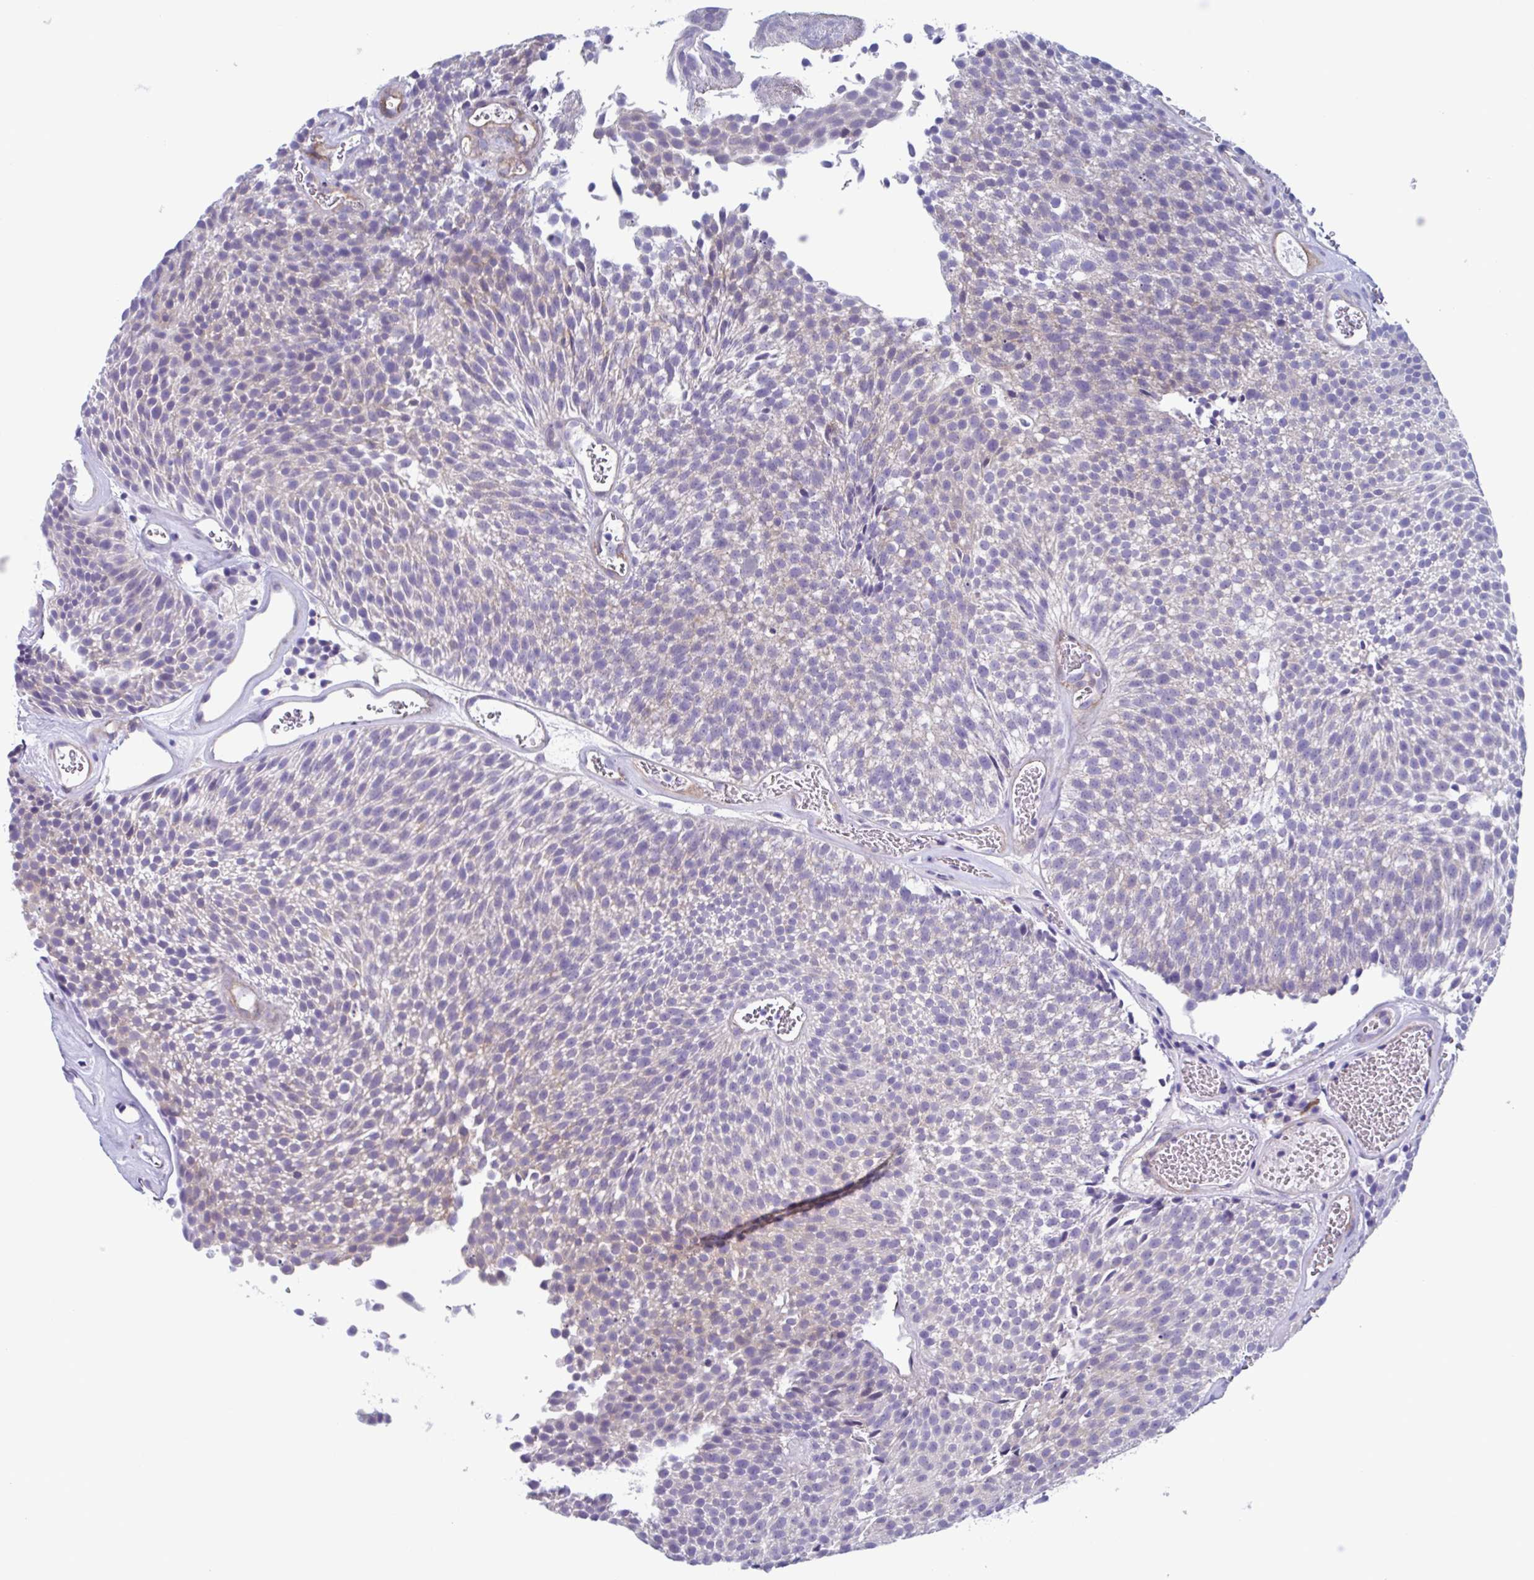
{"staining": {"intensity": "negative", "quantity": "none", "location": "none"}, "tissue": "urothelial cancer", "cell_type": "Tumor cells", "image_type": "cancer", "snomed": [{"axis": "morphology", "description": "Urothelial carcinoma, Low grade"}, {"axis": "topography", "description": "Urinary bladder"}], "caption": "Tumor cells show no significant protein expression in urothelial cancer.", "gene": "LPIN3", "patient": {"sex": "female", "age": 79}}